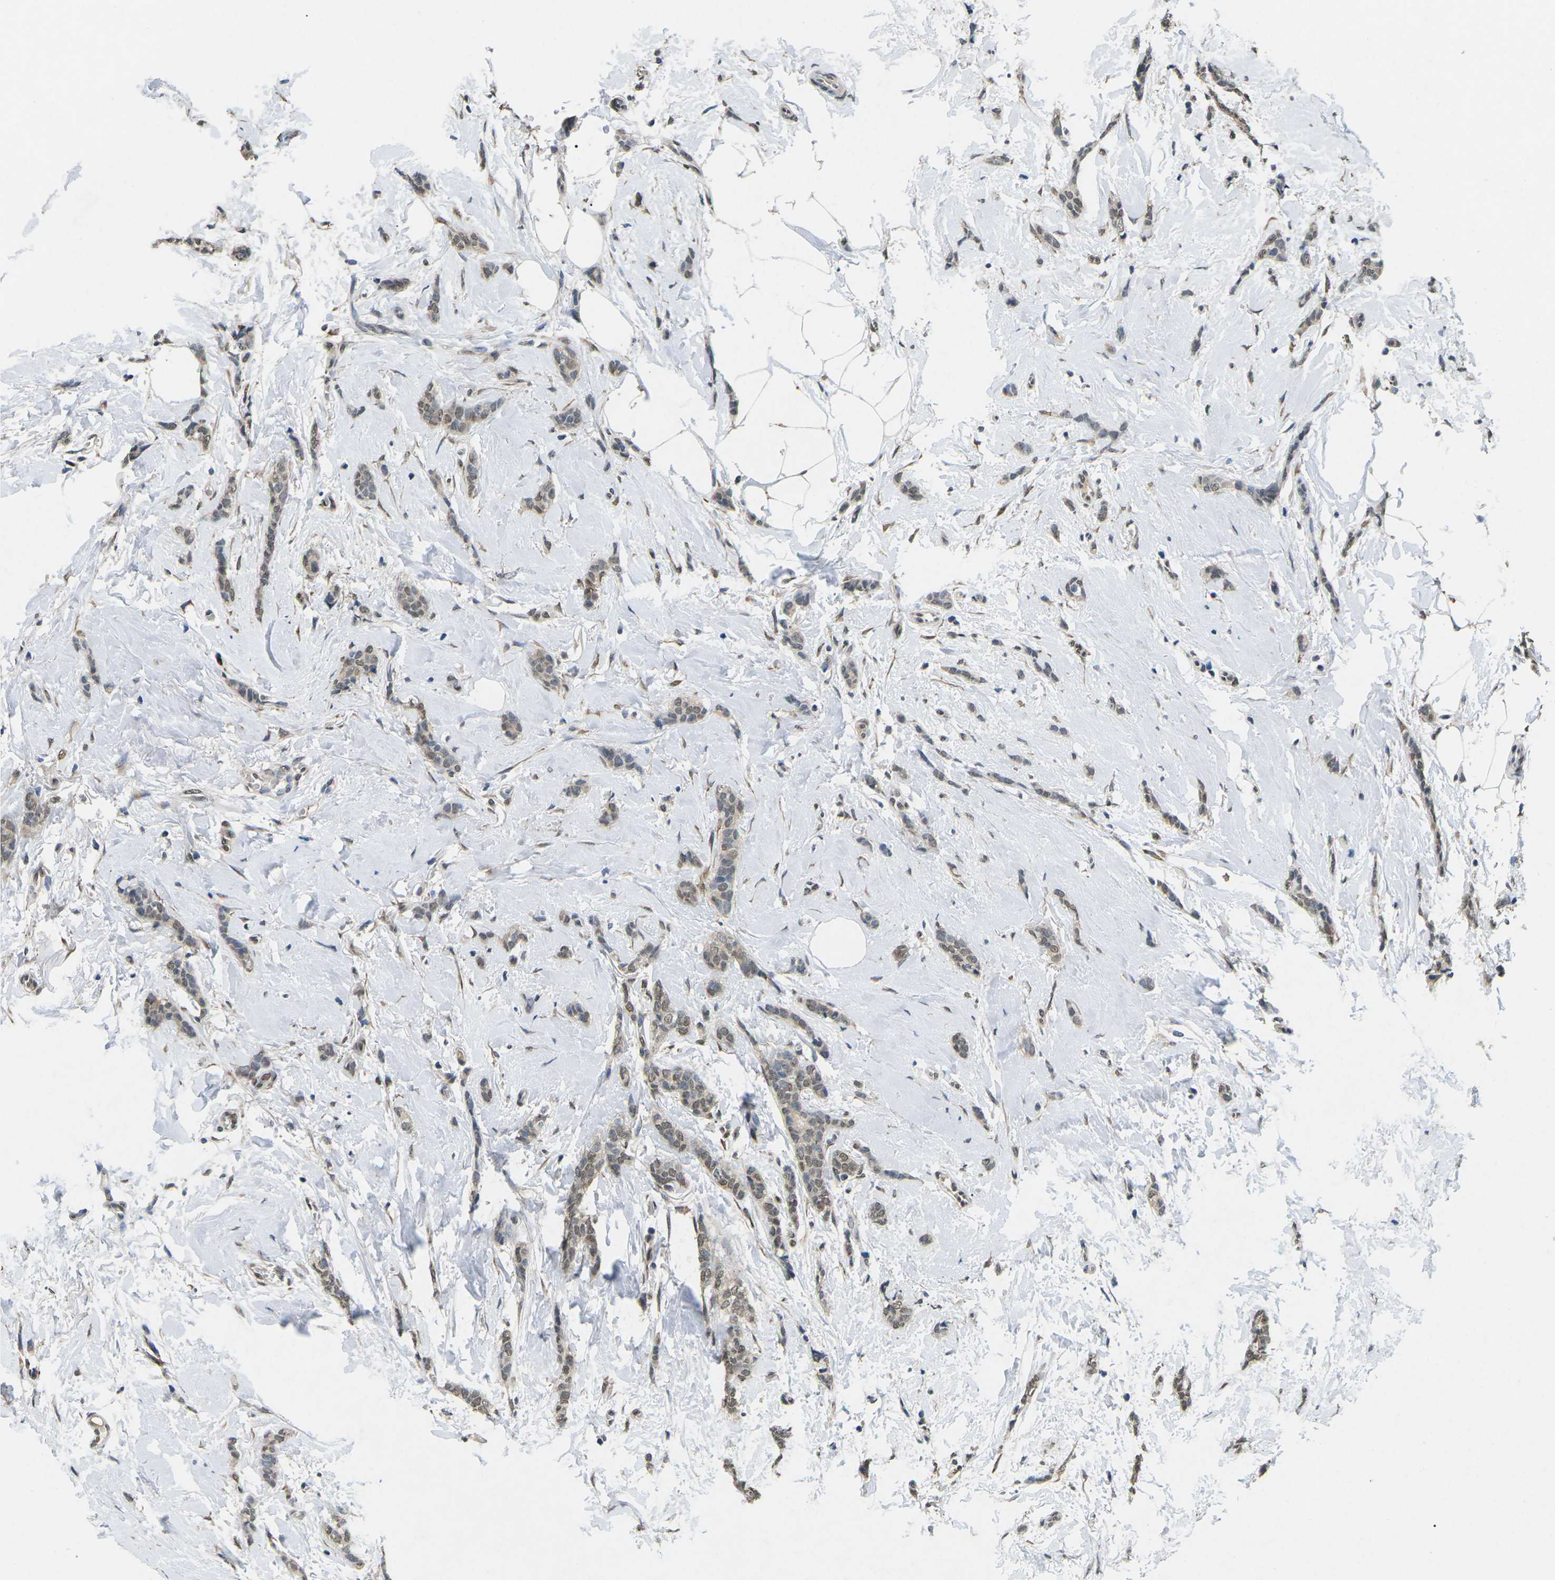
{"staining": {"intensity": "weak", "quantity": ">75%", "location": "cytoplasmic/membranous,nuclear"}, "tissue": "breast cancer", "cell_type": "Tumor cells", "image_type": "cancer", "snomed": [{"axis": "morphology", "description": "Lobular carcinoma"}, {"axis": "topography", "description": "Skin"}, {"axis": "topography", "description": "Breast"}], "caption": "The histopathology image demonstrates immunohistochemical staining of breast cancer. There is weak cytoplasmic/membranous and nuclear expression is appreciated in approximately >75% of tumor cells.", "gene": "SCNN1B", "patient": {"sex": "female", "age": 46}}